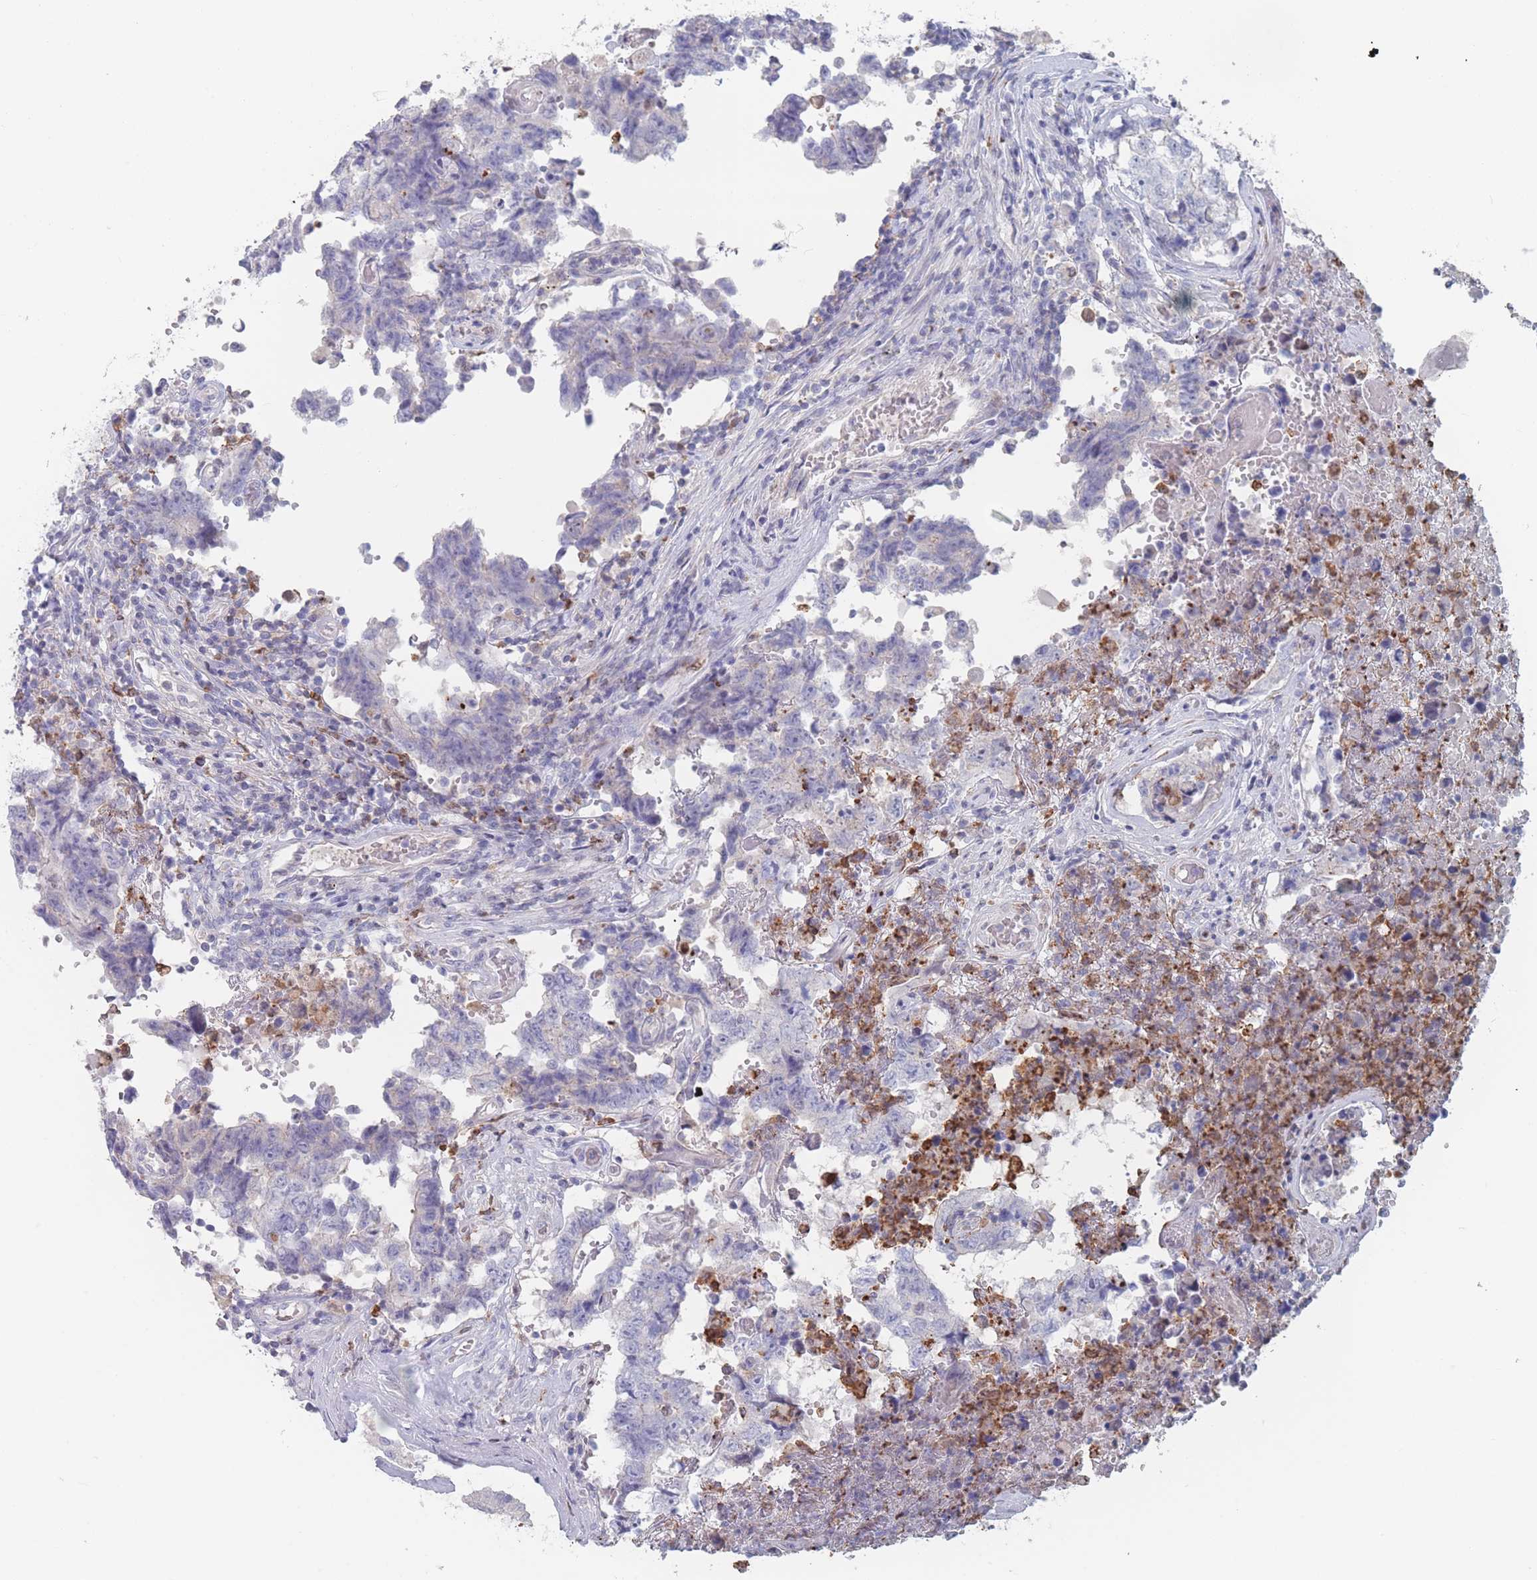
{"staining": {"intensity": "negative", "quantity": "none", "location": "none"}, "tissue": "testis cancer", "cell_type": "Tumor cells", "image_type": "cancer", "snomed": [{"axis": "morphology", "description": "Normal tissue, NOS"}, {"axis": "morphology", "description": "Carcinoma, Embryonal, NOS"}, {"axis": "topography", "description": "Testis"}, {"axis": "topography", "description": "Epididymis"}], "caption": "Immunohistochemistry histopathology image of neoplastic tissue: testis cancer (embryonal carcinoma) stained with DAB exhibits no significant protein expression in tumor cells. Brightfield microscopy of immunohistochemistry stained with DAB (3,3'-diaminobenzidine) (brown) and hematoxylin (blue), captured at high magnification.", "gene": "ATP1A3", "patient": {"sex": "male", "age": 25}}